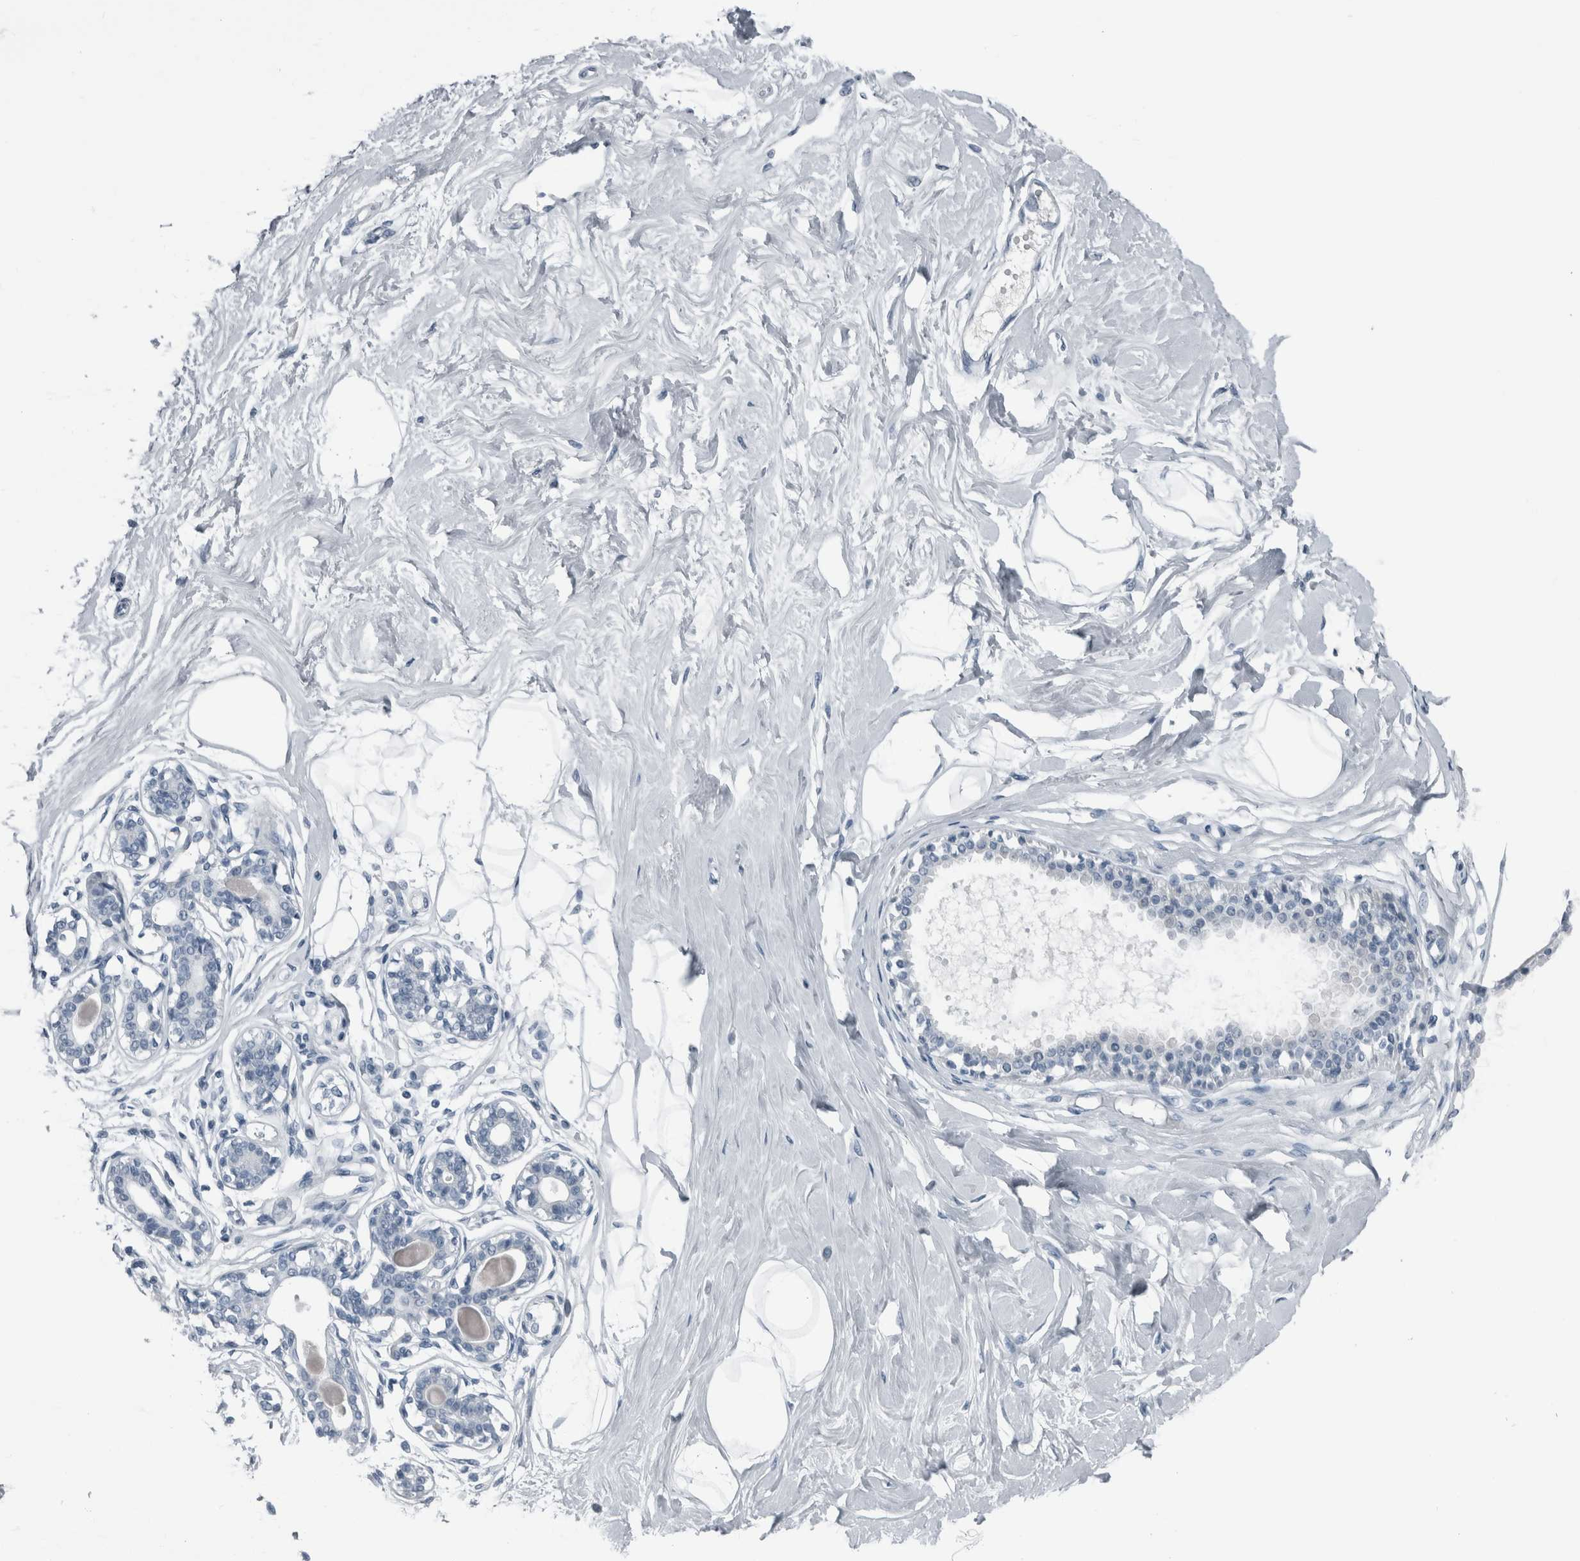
{"staining": {"intensity": "negative", "quantity": "none", "location": "none"}, "tissue": "breast", "cell_type": "Adipocytes", "image_type": "normal", "snomed": [{"axis": "morphology", "description": "Normal tissue, NOS"}, {"axis": "topography", "description": "Breast"}], "caption": "Adipocytes show no significant expression in benign breast.", "gene": "KRT20", "patient": {"sex": "female", "age": 45}}